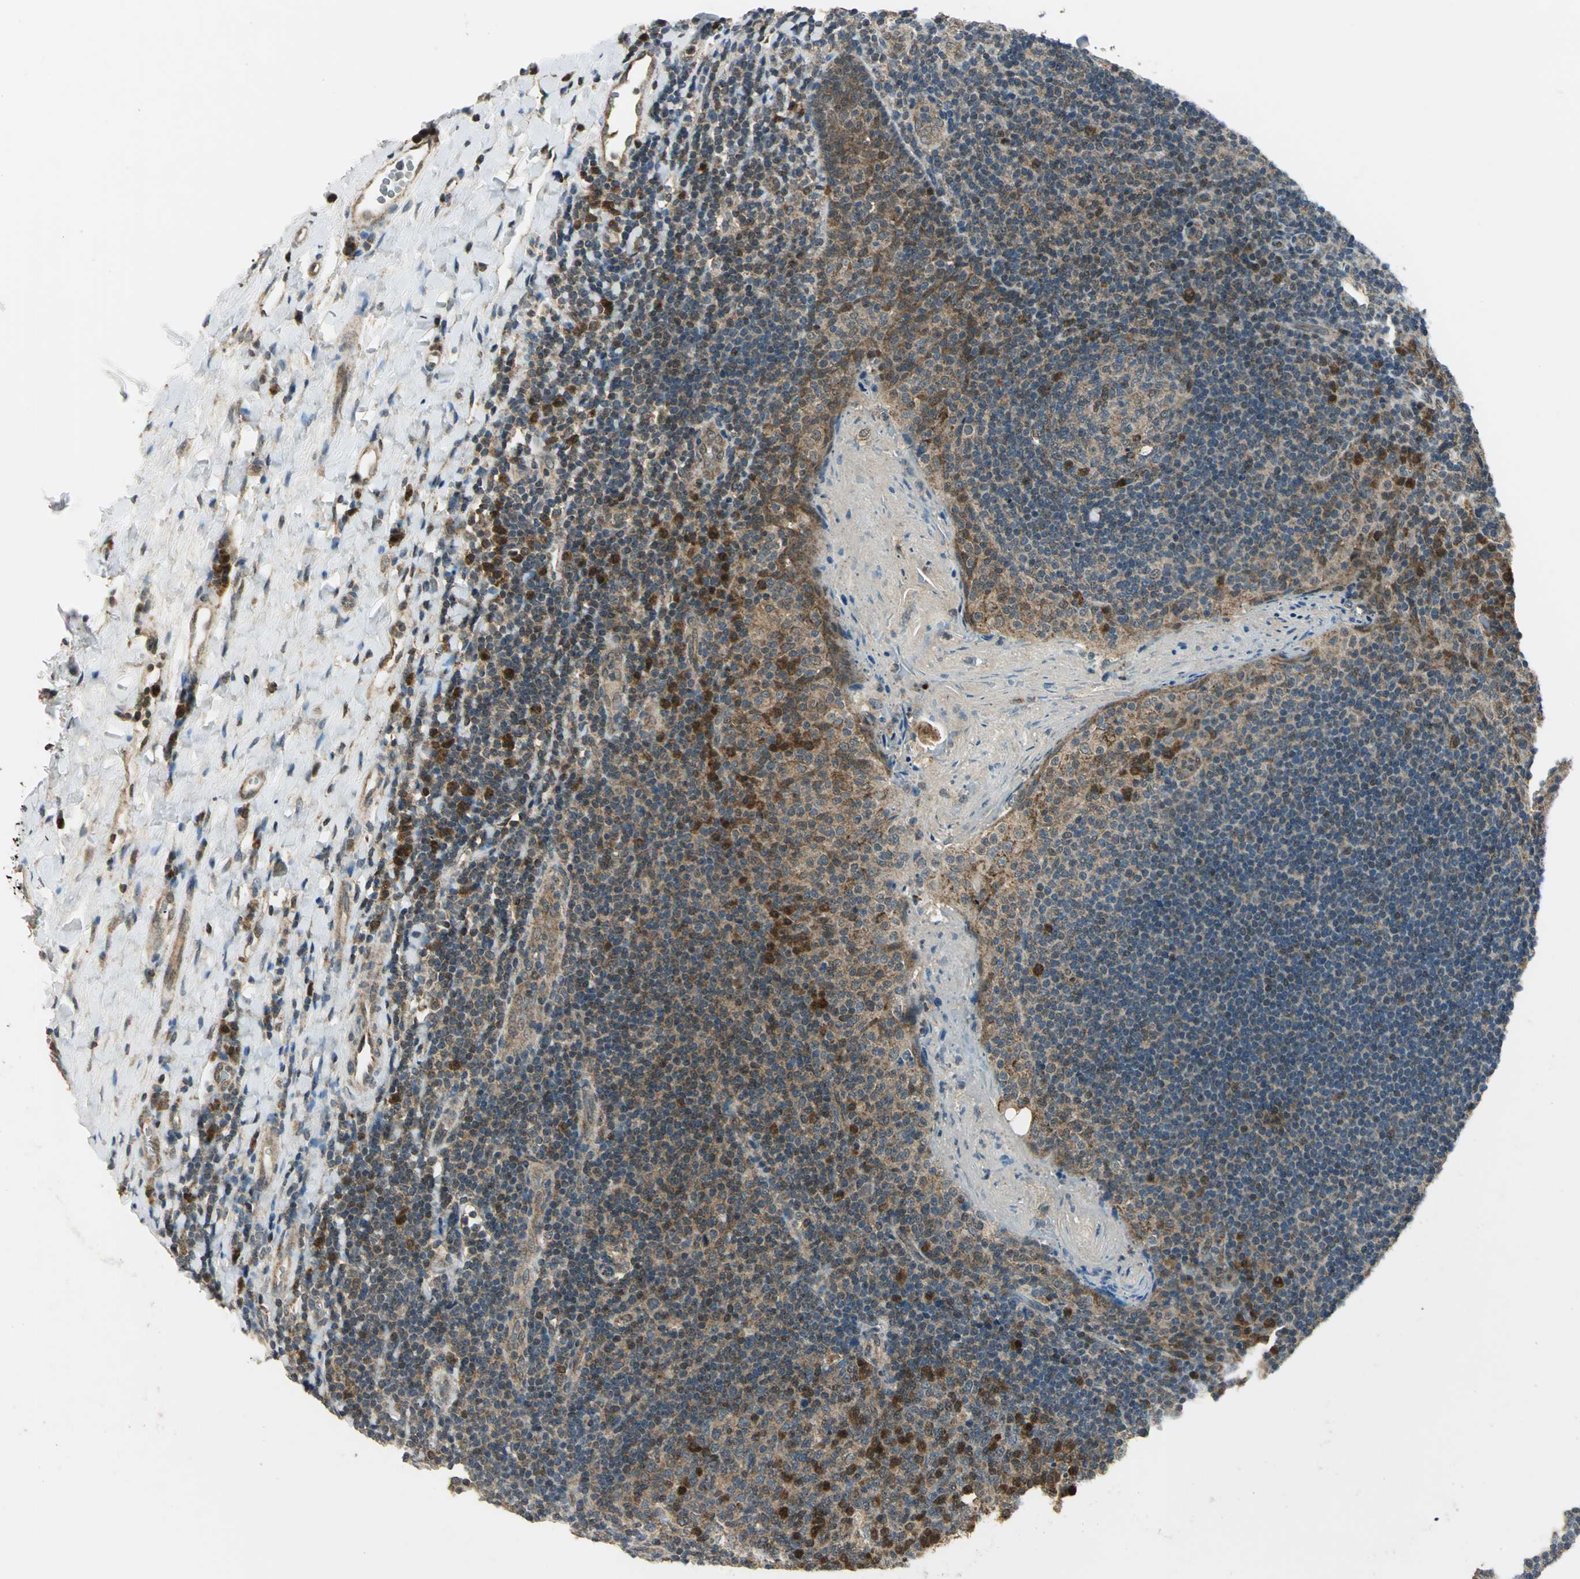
{"staining": {"intensity": "moderate", "quantity": ">75%", "location": "cytoplasmic/membranous,nuclear"}, "tissue": "tonsil", "cell_type": "Germinal center cells", "image_type": "normal", "snomed": [{"axis": "morphology", "description": "Normal tissue, NOS"}, {"axis": "topography", "description": "Tonsil"}], "caption": "Protein analysis of unremarkable tonsil displays moderate cytoplasmic/membranous,nuclear staining in about >75% of germinal center cells.", "gene": "NUDT2", "patient": {"sex": "male", "age": 17}}